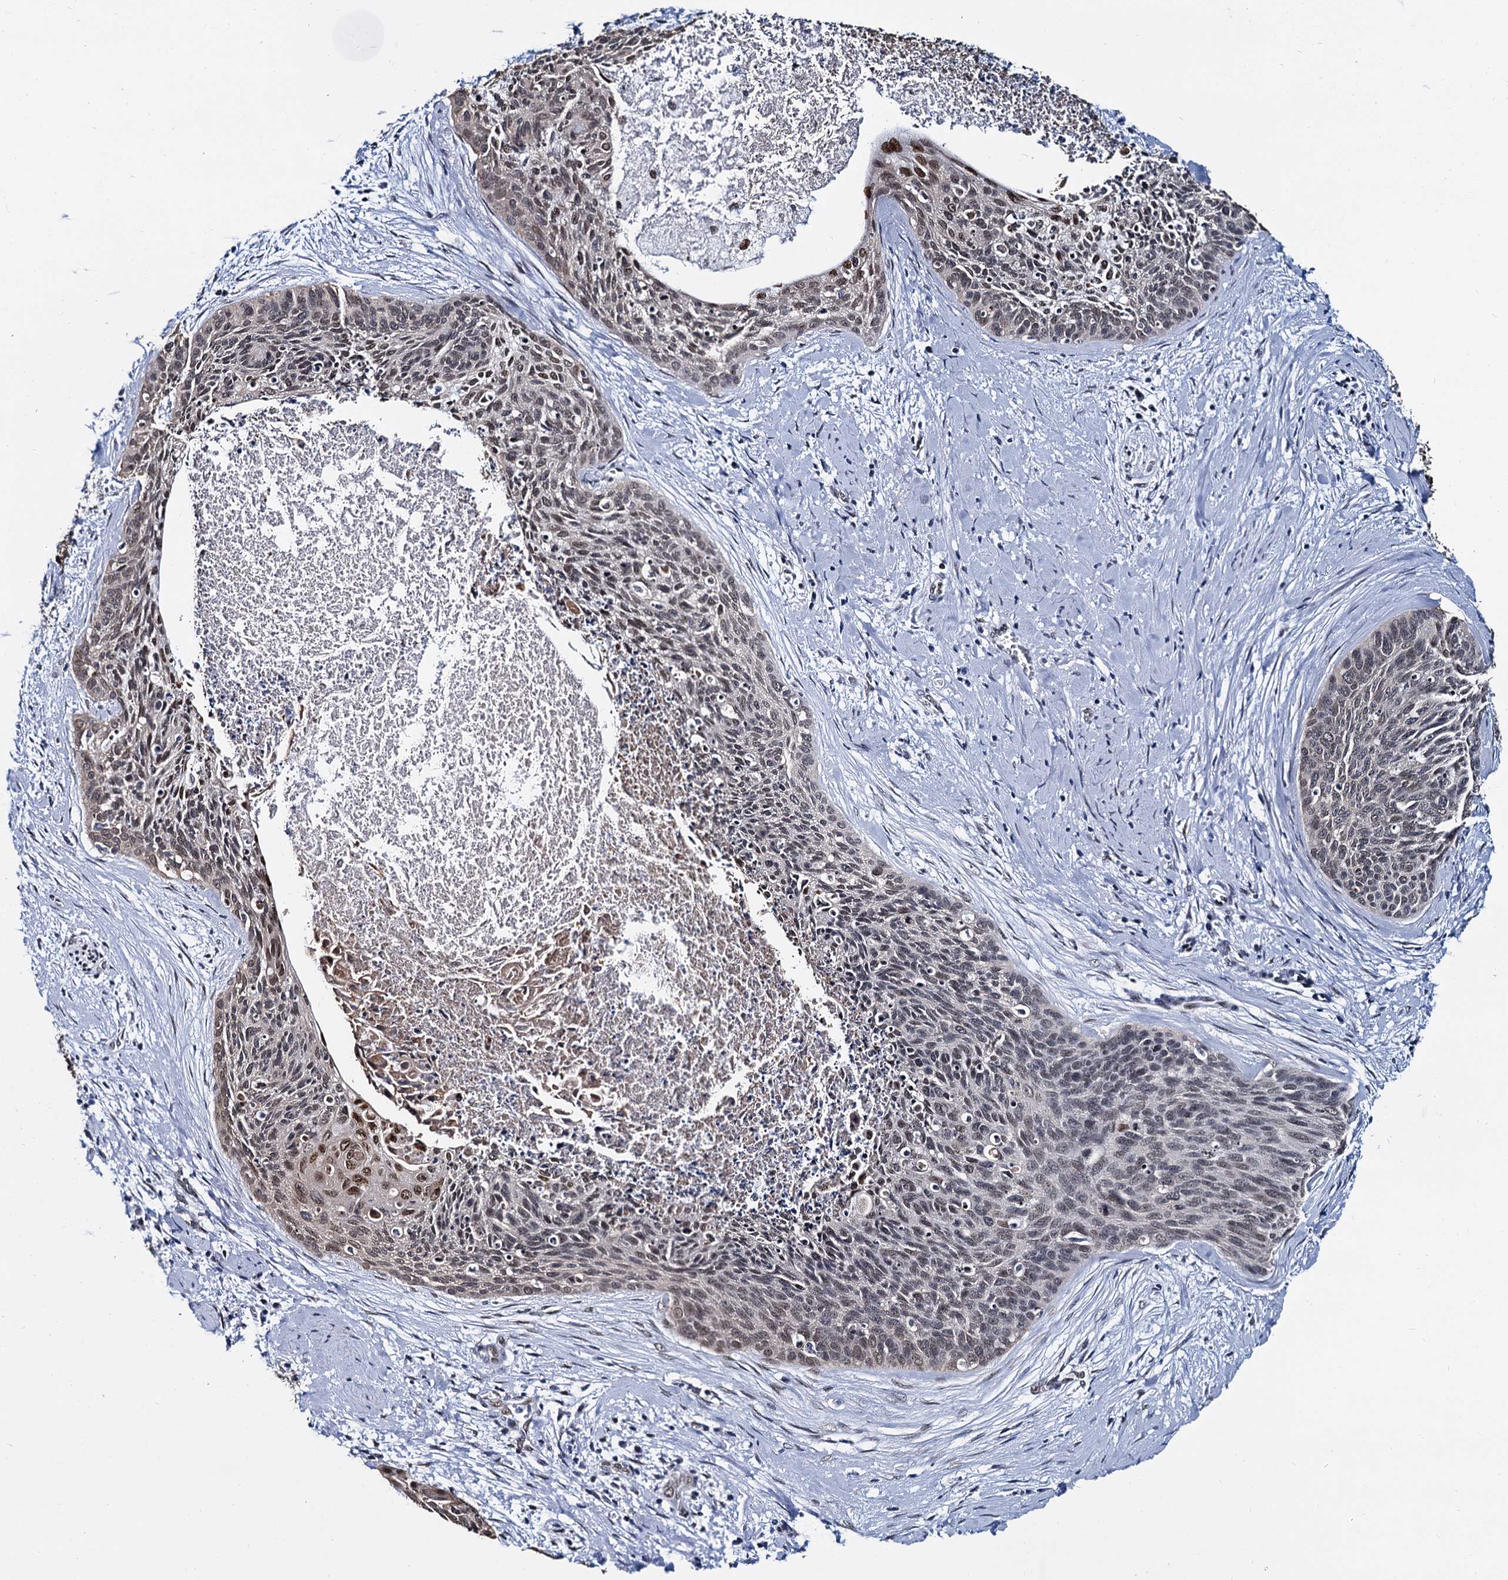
{"staining": {"intensity": "moderate", "quantity": ">75%", "location": "nuclear"}, "tissue": "cervical cancer", "cell_type": "Tumor cells", "image_type": "cancer", "snomed": [{"axis": "morphology", "description": "Squamous cell carcinoma, NOS"}, {"axis": "topography", "description": "Cervix"}], "caption": "Immunohistochemistry (DAB (3,3'-diaminobenzidine)) staining of human cervical cancer demonstrates moderate nuclear protein positivity in approximately >75% of tumor cells. (brown staining indicates protein expression, while blue staining denotes nuclei).", "gene": "CMAS", "patient": {"sex": "female", "age": 55}}